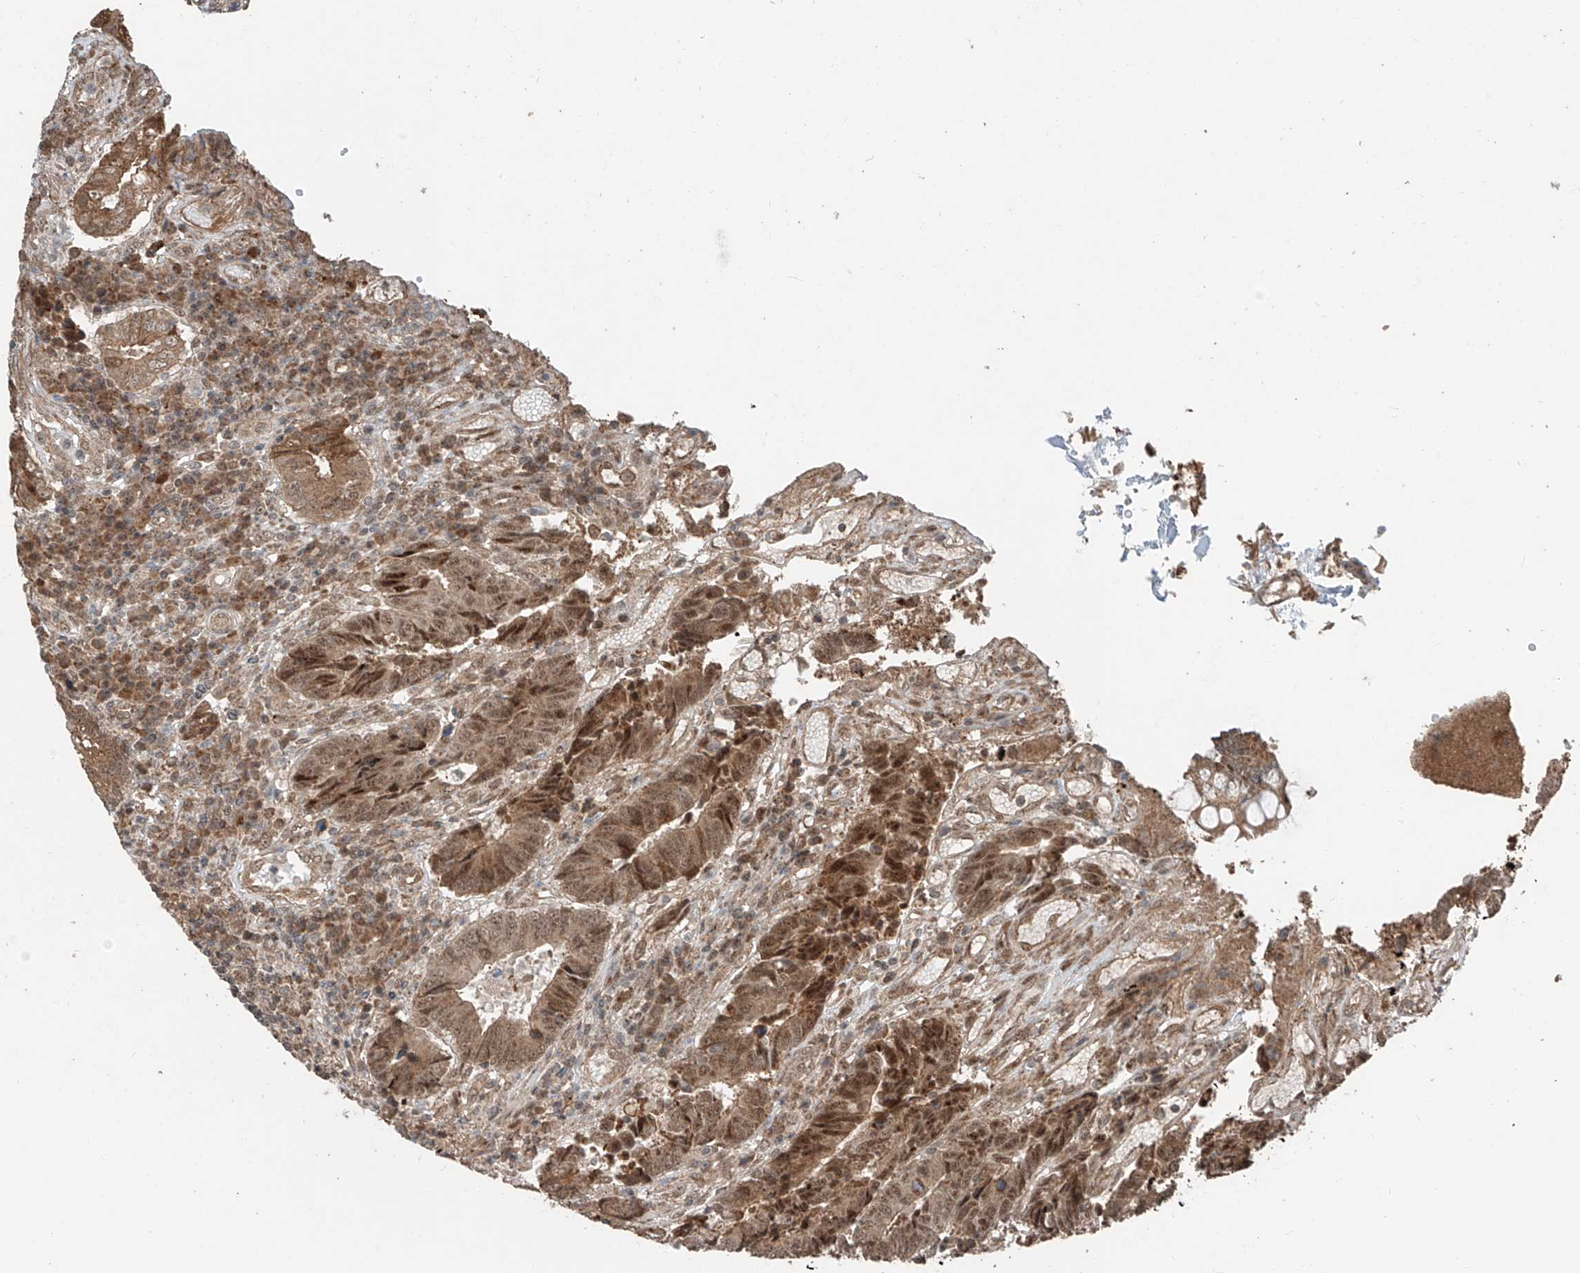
{"staining": {"intensity": "moderate", "quantity": ">75%", "location": "cytoplasmic/membranous,nuclear"}, "tissue": "colorectal cancer", "cell_type": "Tumor cells", "image_type": "cancer", "snomed": [{"axis": "morphology", "description": "Adenocarcinoma, NOS"}, {"axis": "topography", "description": "Rectum"}], "caption": "Moderate cytoplasmic/membranous and nuclear positivity for a protein is identified in about >75% of tumor cells of colorectal adenocarcinoma using immunohistochemistry.", "gene": "ZNF620", "patient": {"sex": "male", "age": 84}}